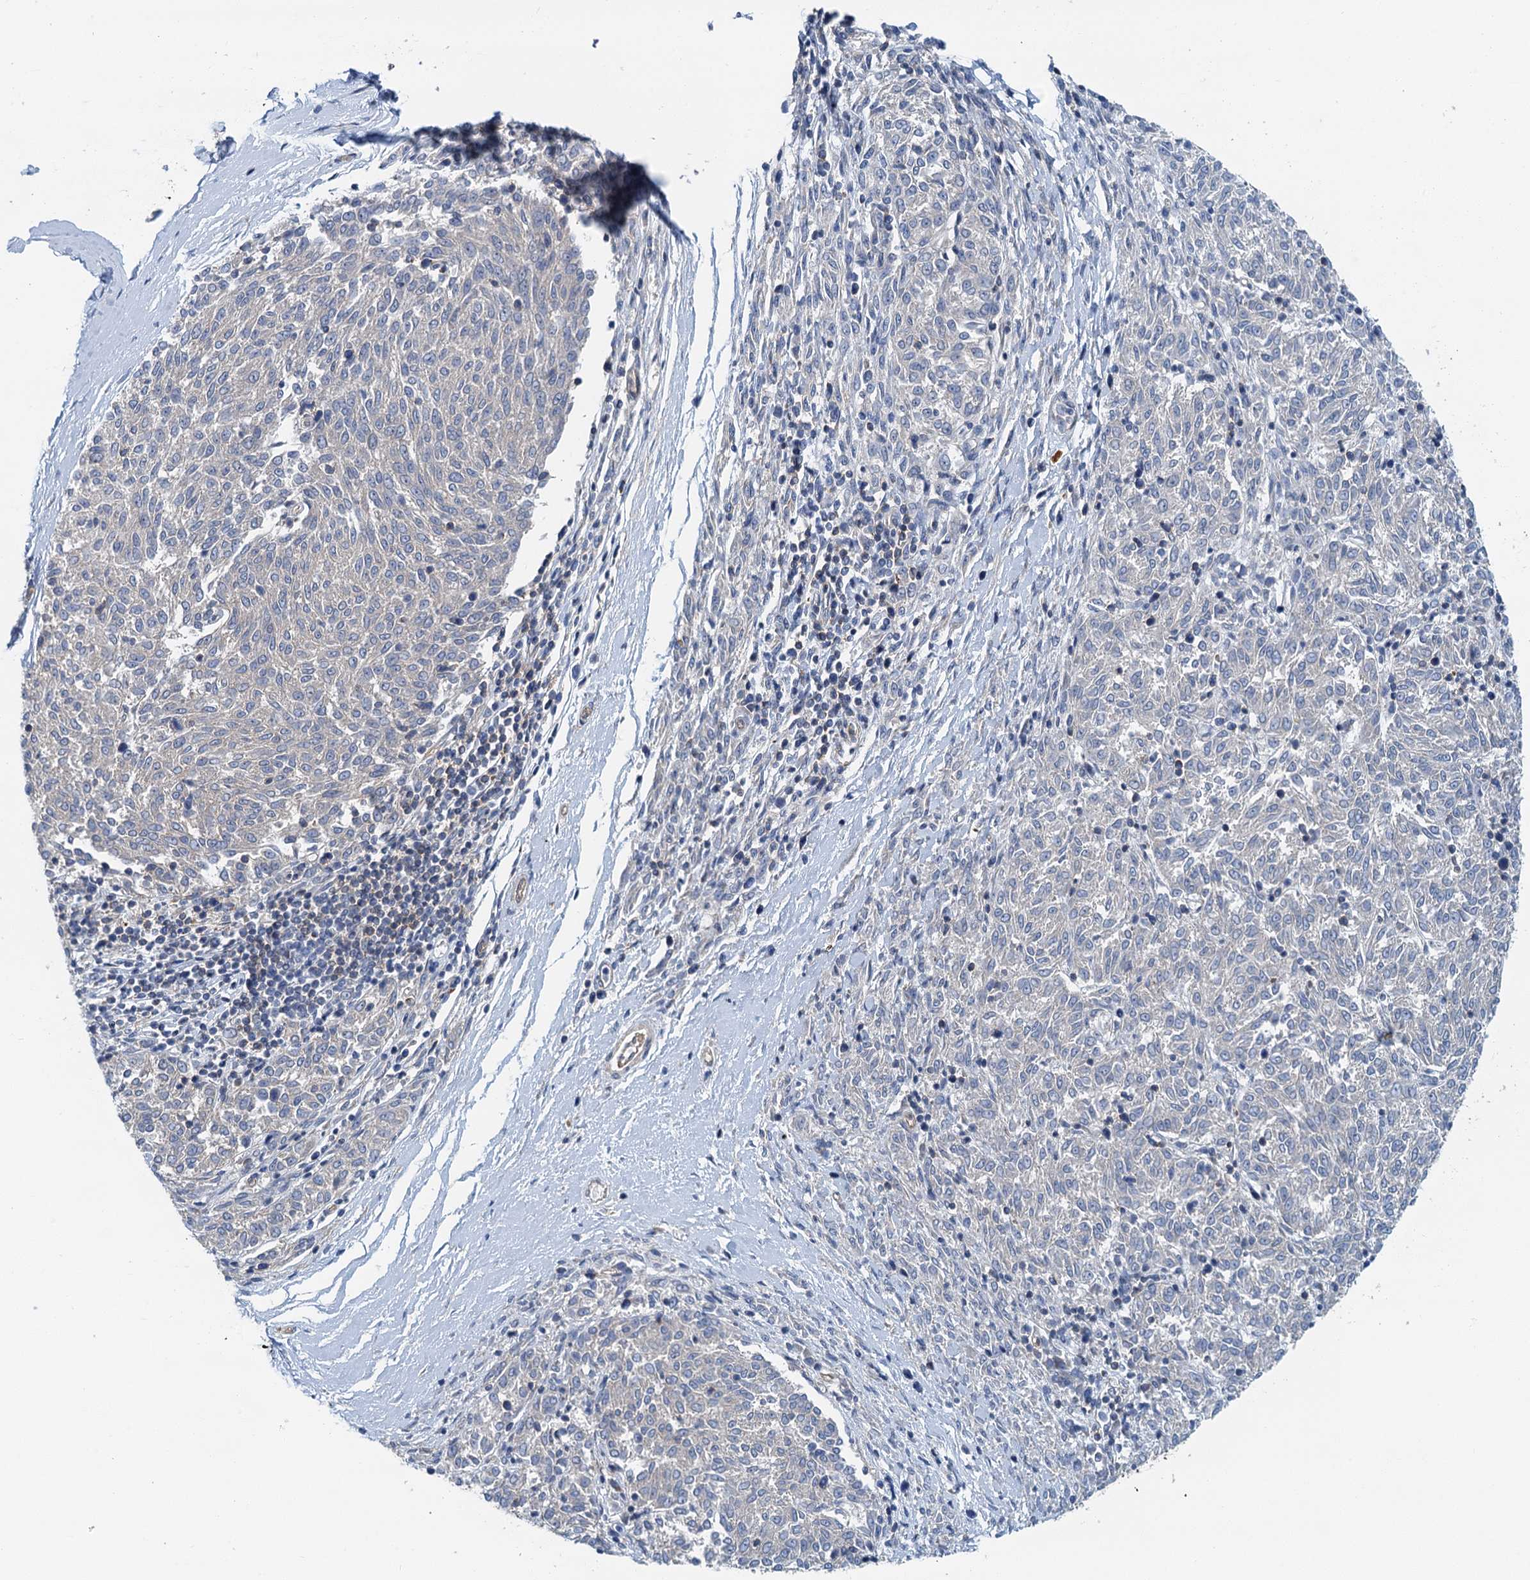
{"staining": {"intensity": "negative", "quantity": "none", "location": "none"}, "tissue": "melanoma", "cell_type": "Tumor cells", "image_type": "cancer", "snomed": [{"axis": "morphology", "description": "Malignant melanoma, NOS"}, {"axis": "topography", "description": "Skin"}], "caption": "This histopathology image is of melanoma stained with IHC to label a protein in brown with the nuclei are counter-stained blue. There is no positivity in tumor cells.", "gene": "ROGDI", "patient": {"sex": "female", "age": 72}}